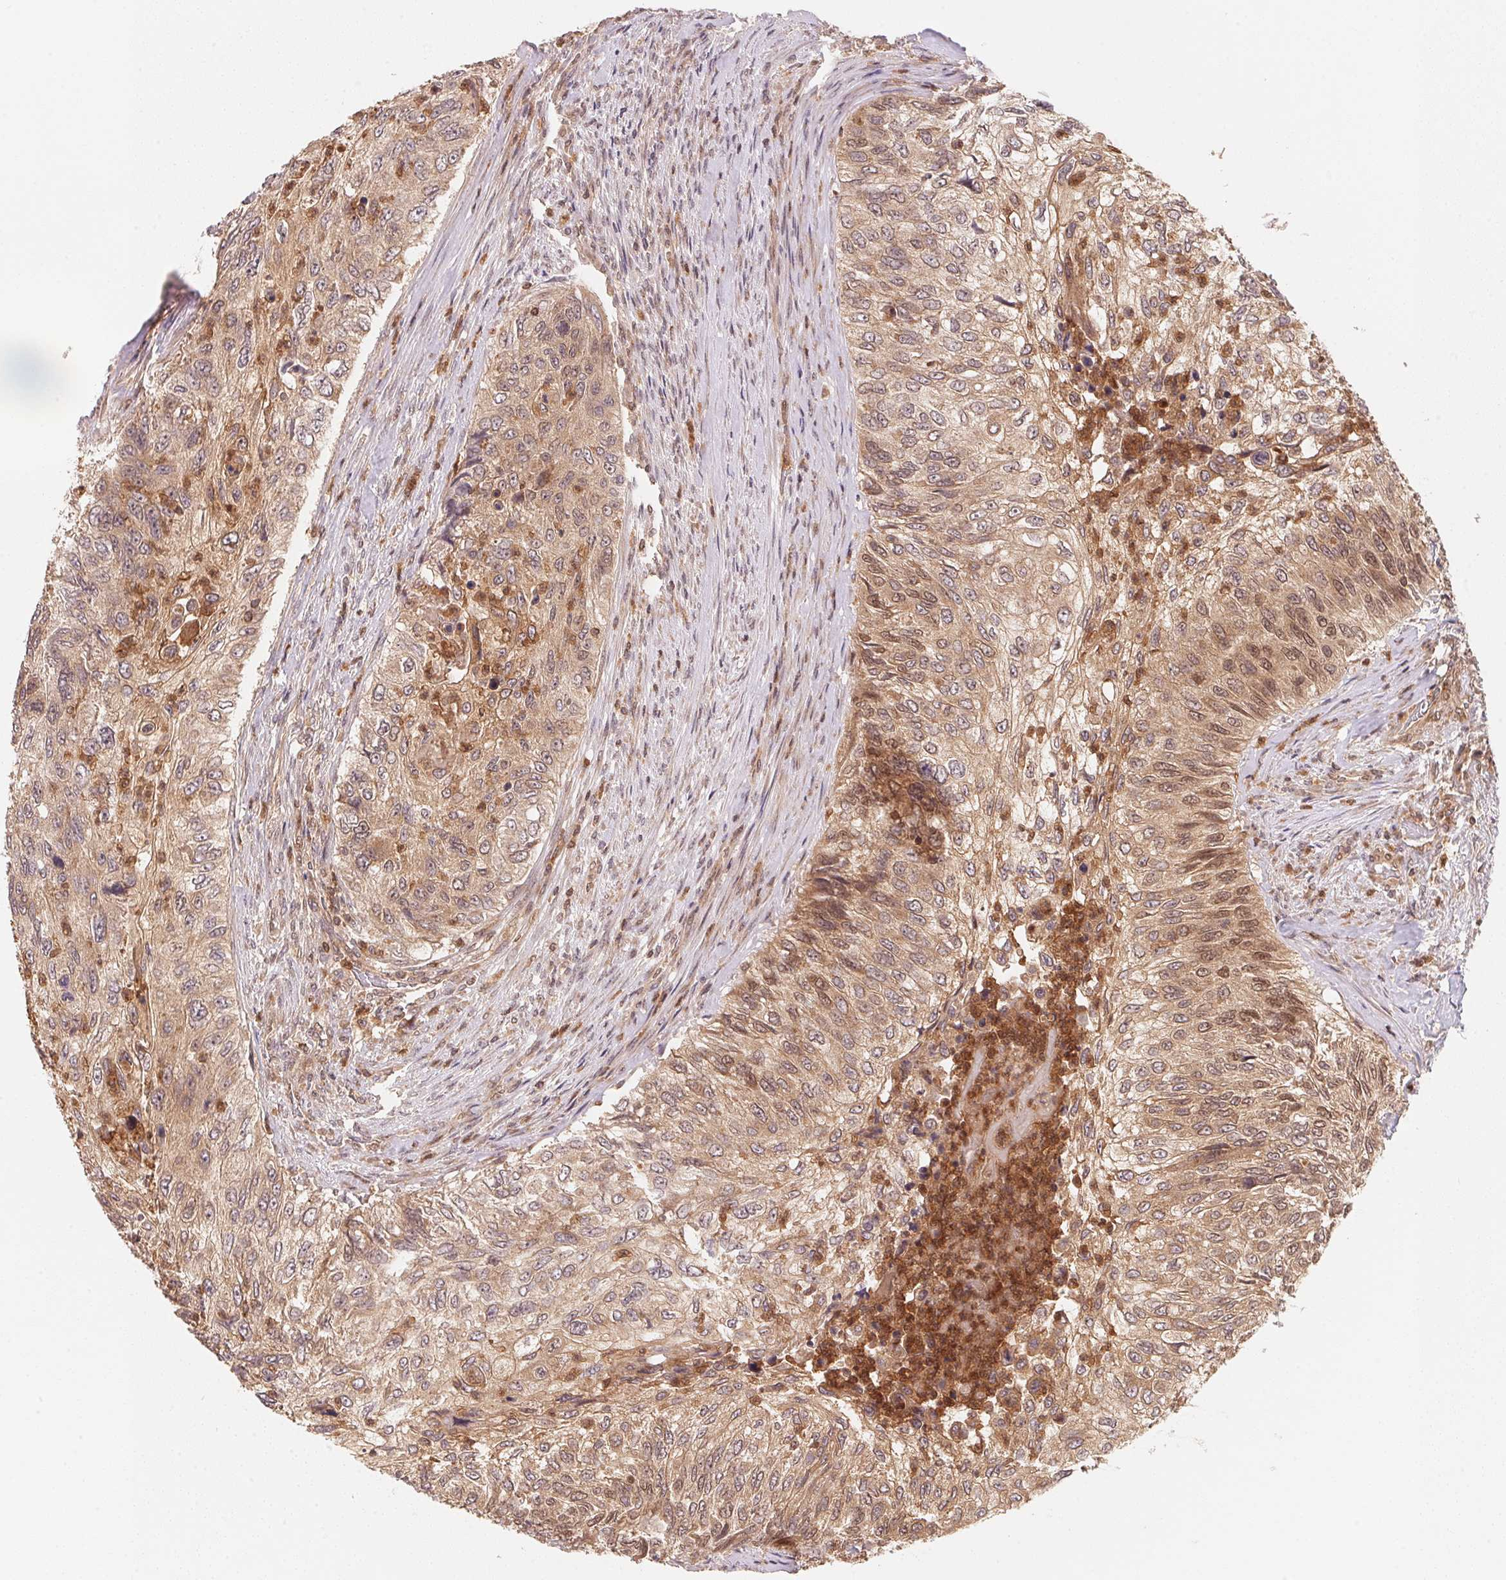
{"staining": {"intensity": "moderate", "quantity": "25%-75%", "location": "cytoplasmic/membranous,nuclear"}, "tissue": "urothelial cancer", "cell_type": "Tumor cells", "image_type": "cancer", "snomed": [{"axis": "morphology", "description": "Urothelial carcinoma, High grade"}, {"axis": "topography", "description": "Urinary bladder"}], "caption": "Urothelial cancer was stained to show a protein in brown. There is medium levels of moderate cytoplasmic/membranous and nuclear expression in approximately 25%-75% of tumor cells.", "gene": "CCDC102B", "patient": {"sex": "female", "age": 60}}